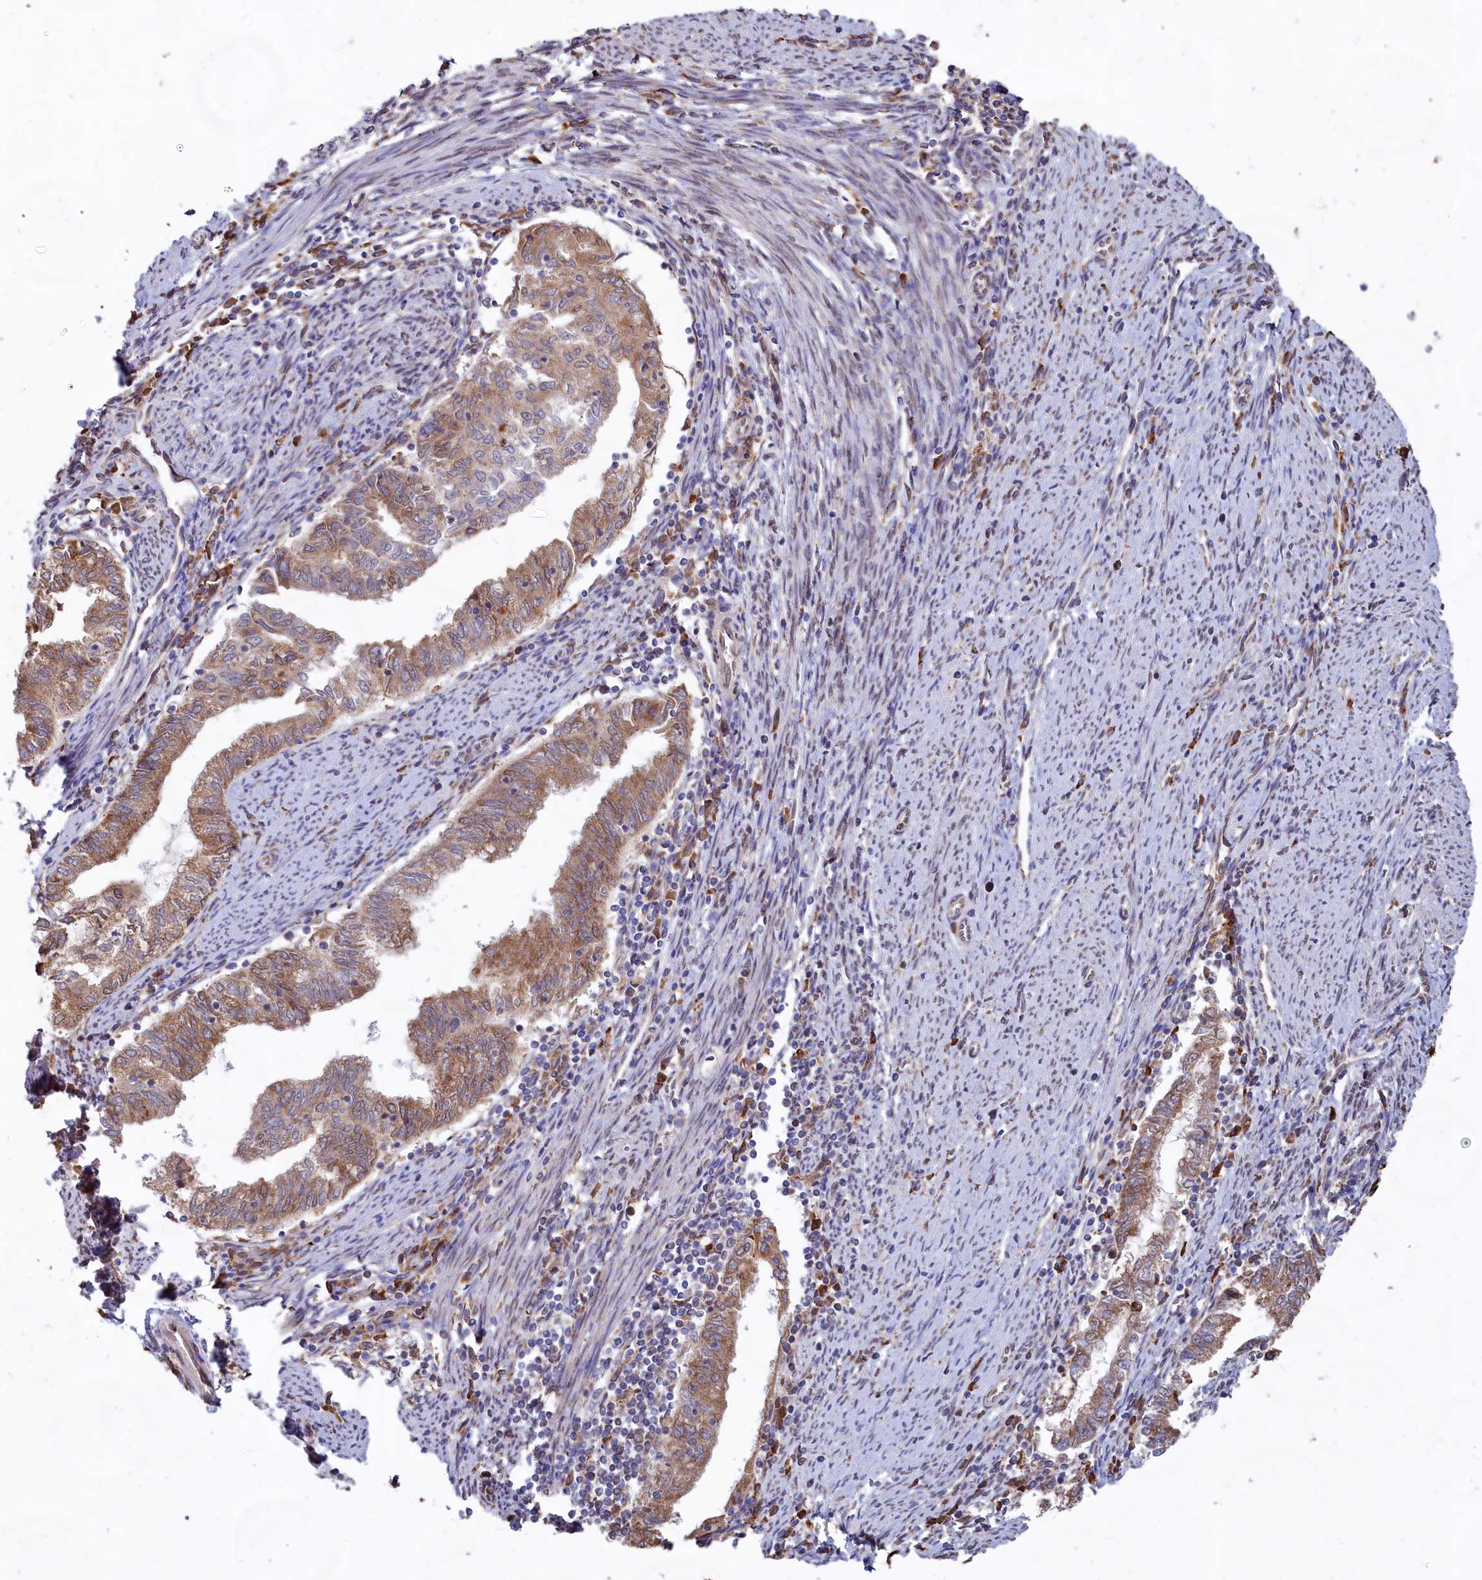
{"staining": {"intensity": "moderate", "quantity": ">75%", "location": "cytoplasmic/membranous"}, "tissue": "endometrial cancer", "cell_type": "Tumor cells", "image_type": "cancer", "snomed": [{"axis": "morphology", "description": "Adenocarcinoma, NOS"}, {"axis": "topography", "description": "Endometrium"}], "caption": "Tumor cells demonstrate medium levels of moderate cytoplasmic/membranous positivity in about >75% of cells in endometrial adenocarcinoma. The staining was performed using DAB, with brown indicating positive protein expression. Nuclei are stained blue with hematoxylin.", "gene": "TBC1D19", "patient": {"sex": "female", "age": 79}}